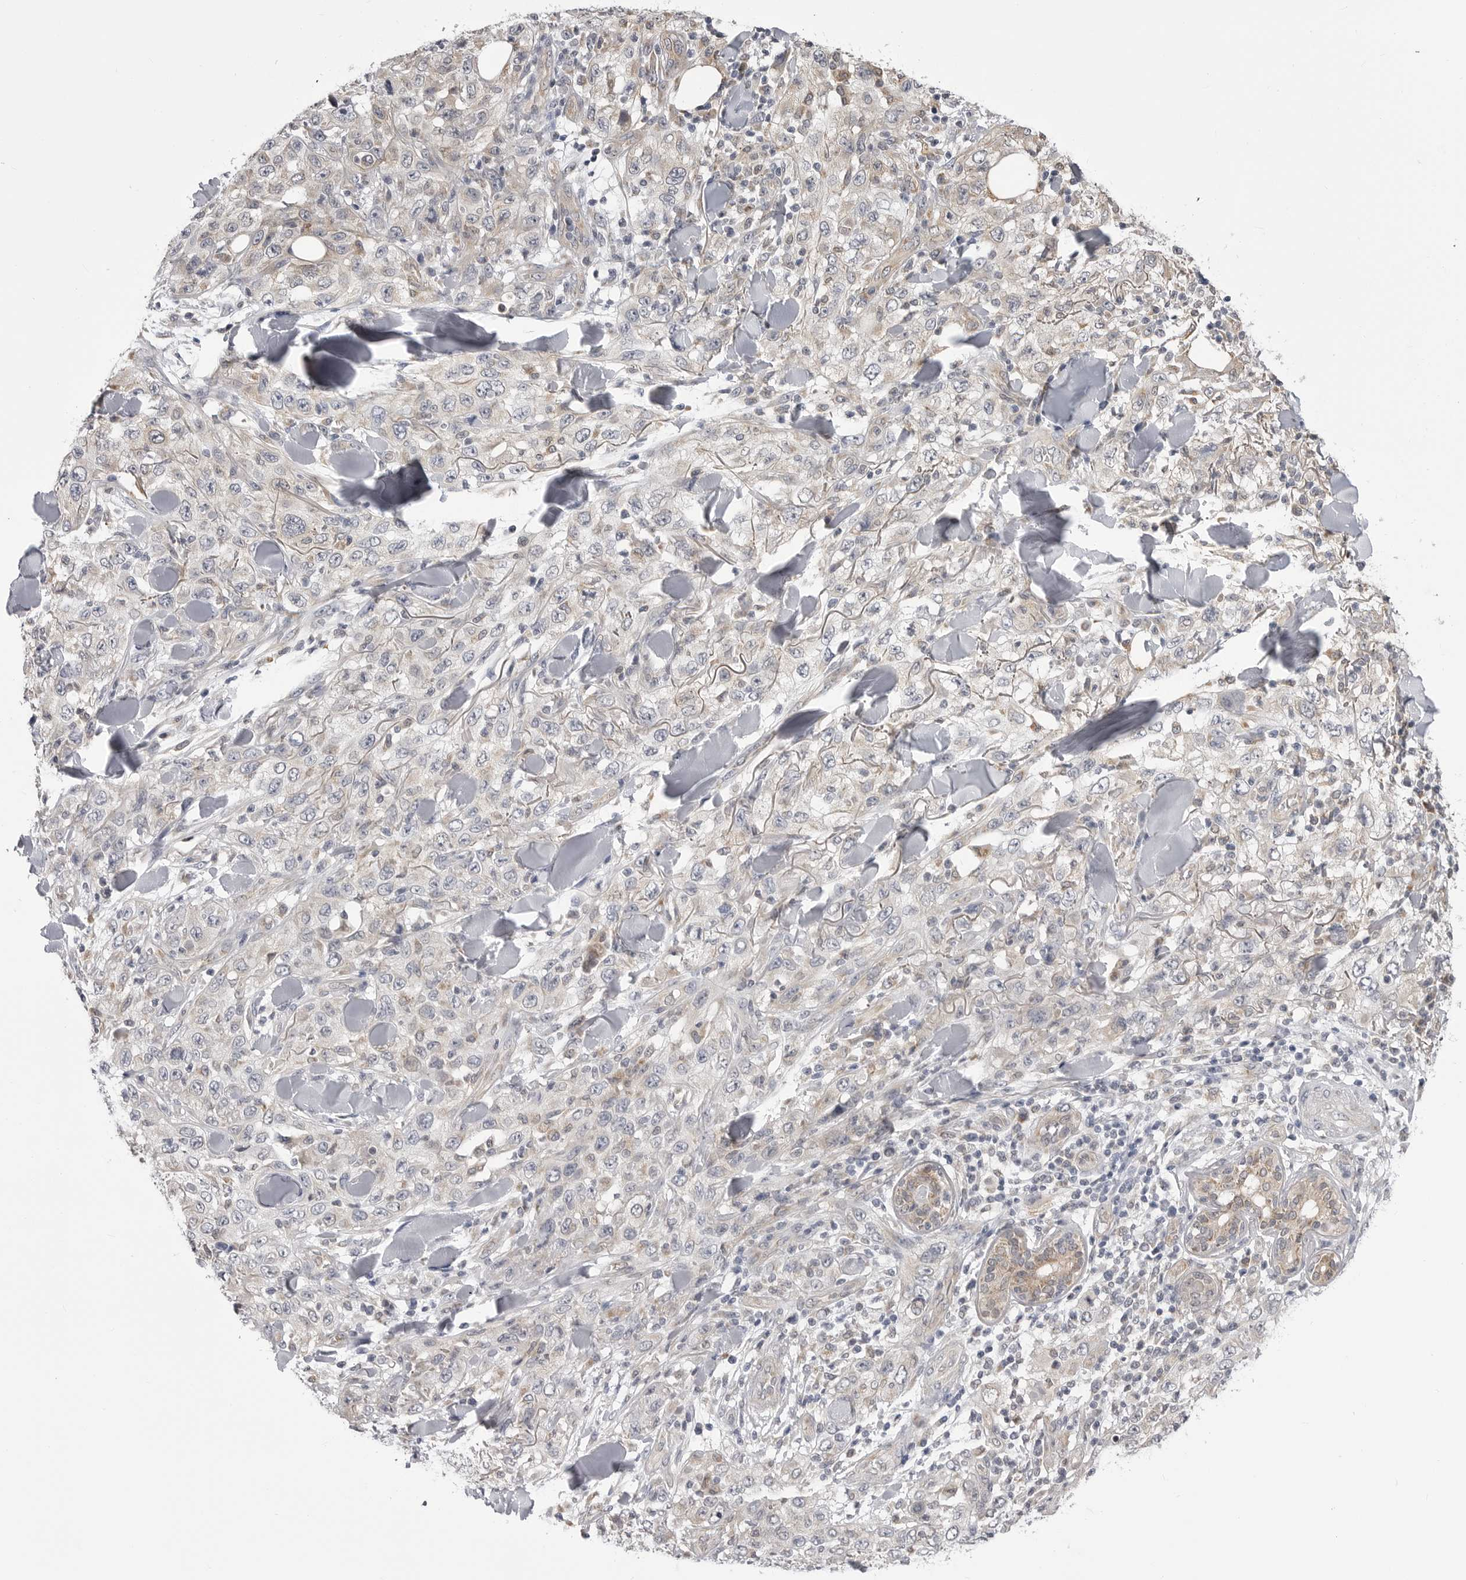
{"staining": {"intensity": "weak", "quantity": "<25%", "location": "cytoplasmic/membranous"}, "tissue": "skin cancer", "cell_type": "Tumor cells", "image_type": "cancer", "snomed": [{"axis": "morphology", "description": "Squamous cell carcinoma, NOS"}, {"axis": "topography", "description": "Skin"}], "caption": "High power microscopy photomicrograph of an immunohistochemistry histopathology image of skin cancer, revealing no significant expression in tumor cells.", "gene": "FH", "patient": {"sex": "female", "age": 88}}